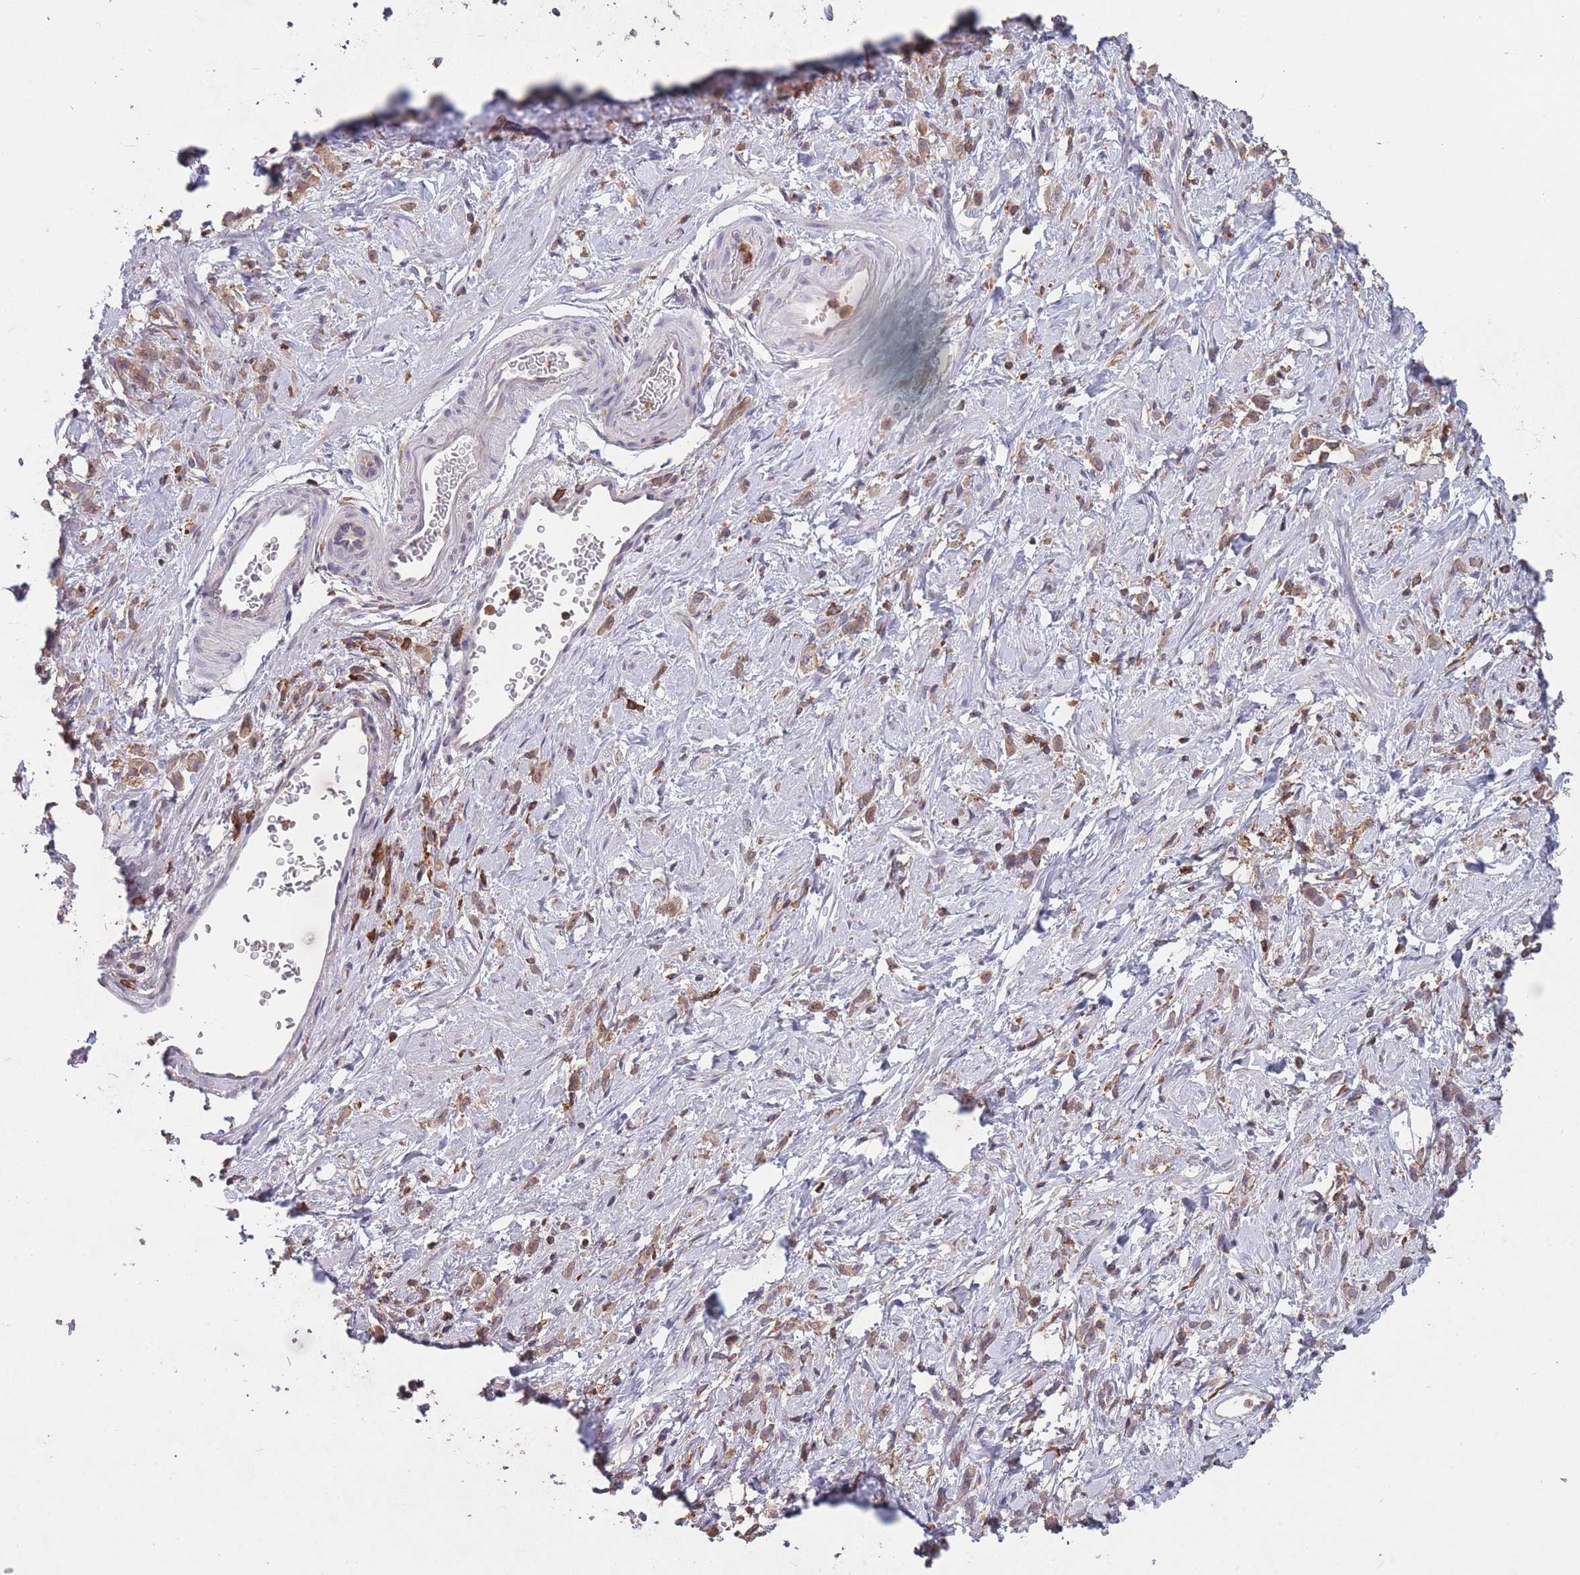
{"staining": {"intensity": "weak", "quantity": ">75%", "location": "cytoplasmic/membranous"}, "tissue": "stomach cancer", "cell_type": "Tumor cells", "image_type": "cancer", "snomed": [{"axis": "morphology", "description": "Adenocarcinoma, NOS"}, {"axis": "topography", "description": "Stomach"}], "caption": "An IHC photomicrograph of tumor tissue is shown. Protein staining in brown highlights weak cytoplasmic/membranous positivity in stomach cancer within tumor cells. The staining was performed using DAB to visualize the protein expression in brown, while the nuclei were stained in blue with hematoxylin (Magnification: 20x).", "gene": "GMIP", "patient": {"sex": "female", "age": 60}}